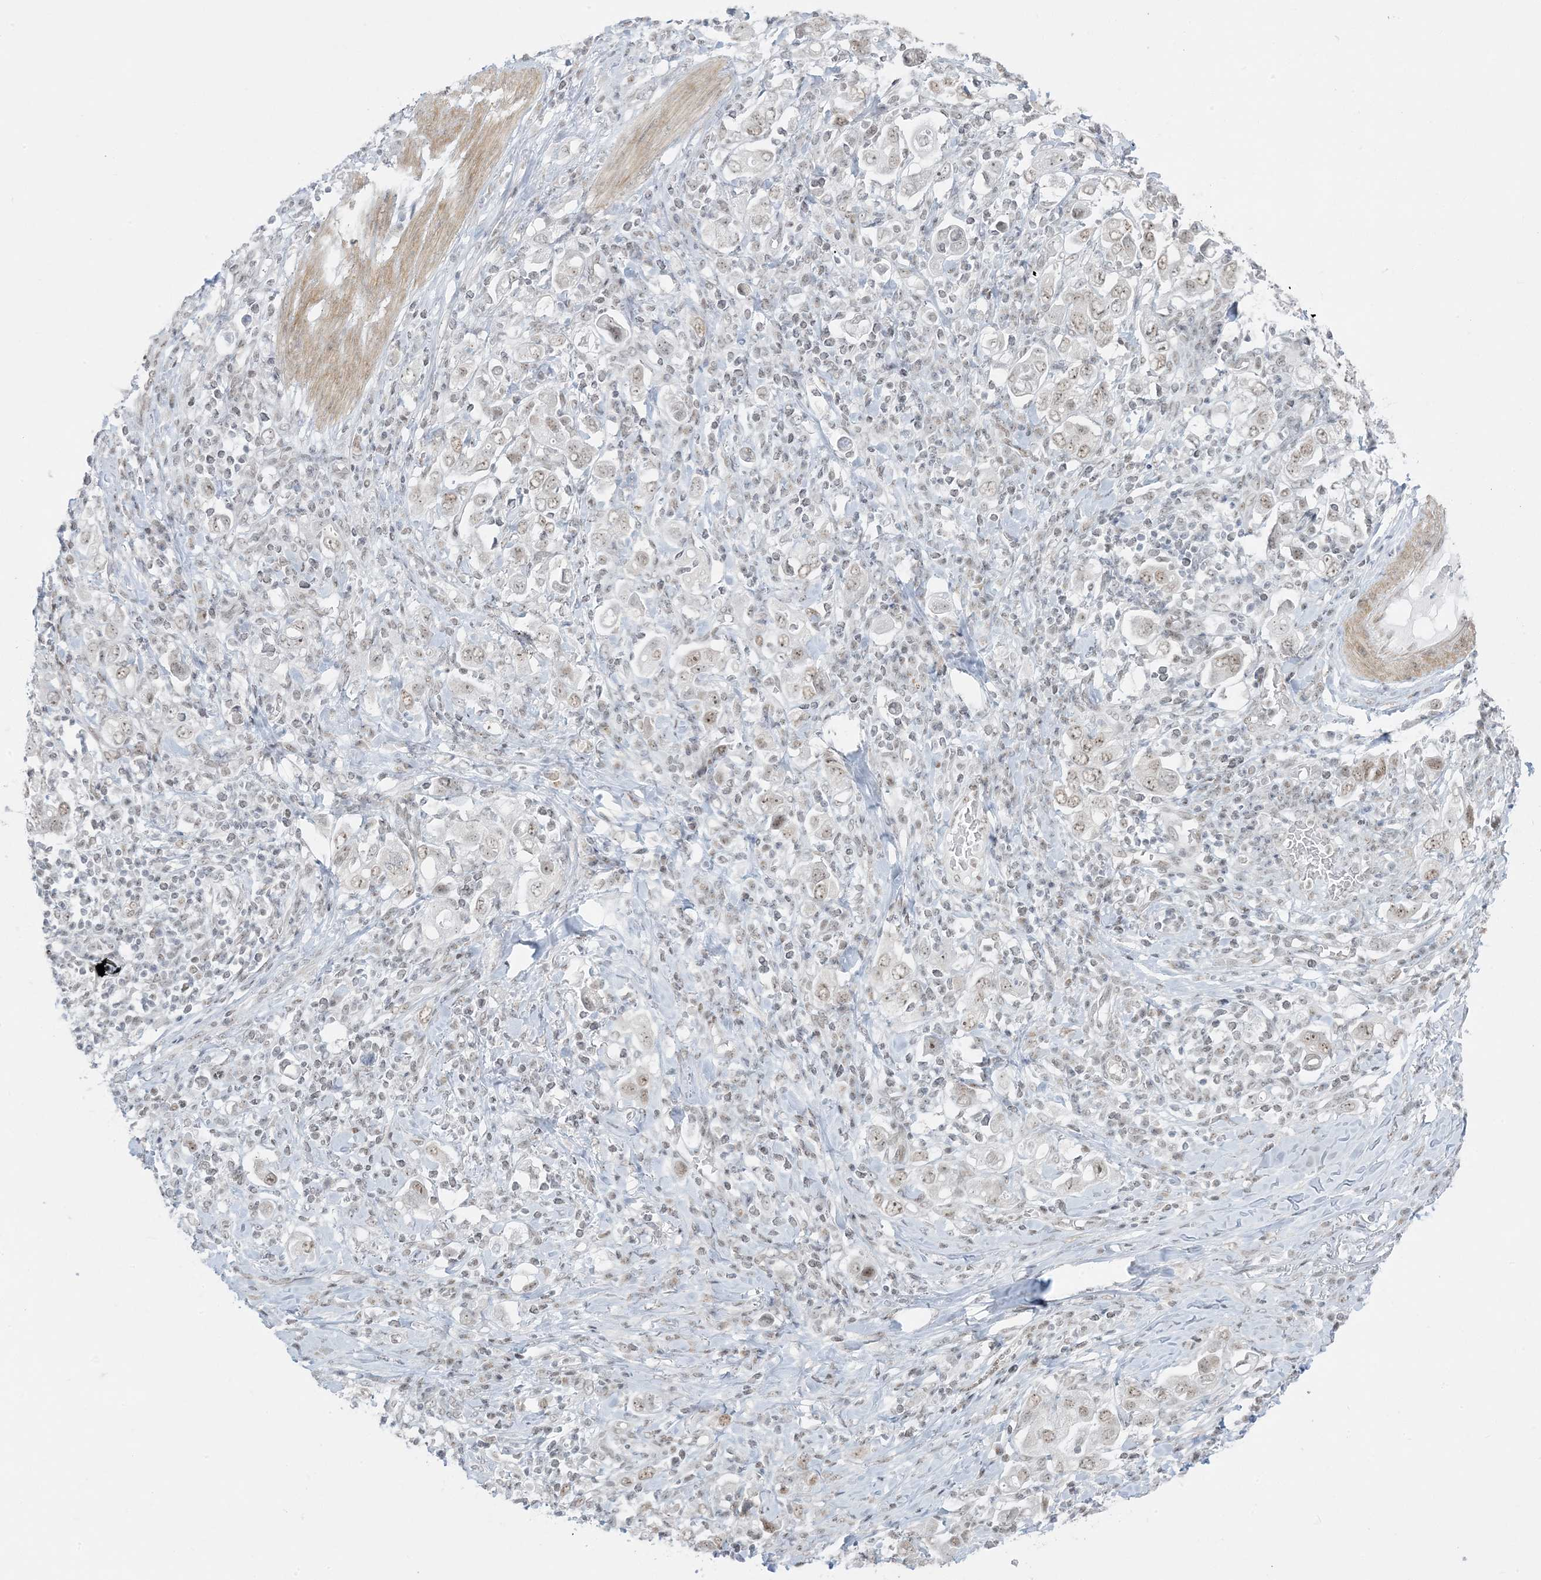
{"staining": {"intensity": "weak", "quantity": "25%-75%", "location": "nuclear"}, "tissue": "stomach cancer", "cell_type": "Tumor cells", "image_type": "cancer", "snomed": [{"axis": "morphology", "description": "Adenocarcinoma, NOS"}, {"axis": "topography", "description": "Stomach, upper"}], "caption": "High-magnification brightfield microscopy of stomach cancer stained with DAB (3,3'-diaminobenzidine) (brown) and counterstained with hematoxylin (blue). tumor cells exhibit weak nuclear positivity is present in approximately25%-75% of cells.", "gene": "ZNF787", "patient": {"sex": "male", "age": 62}}